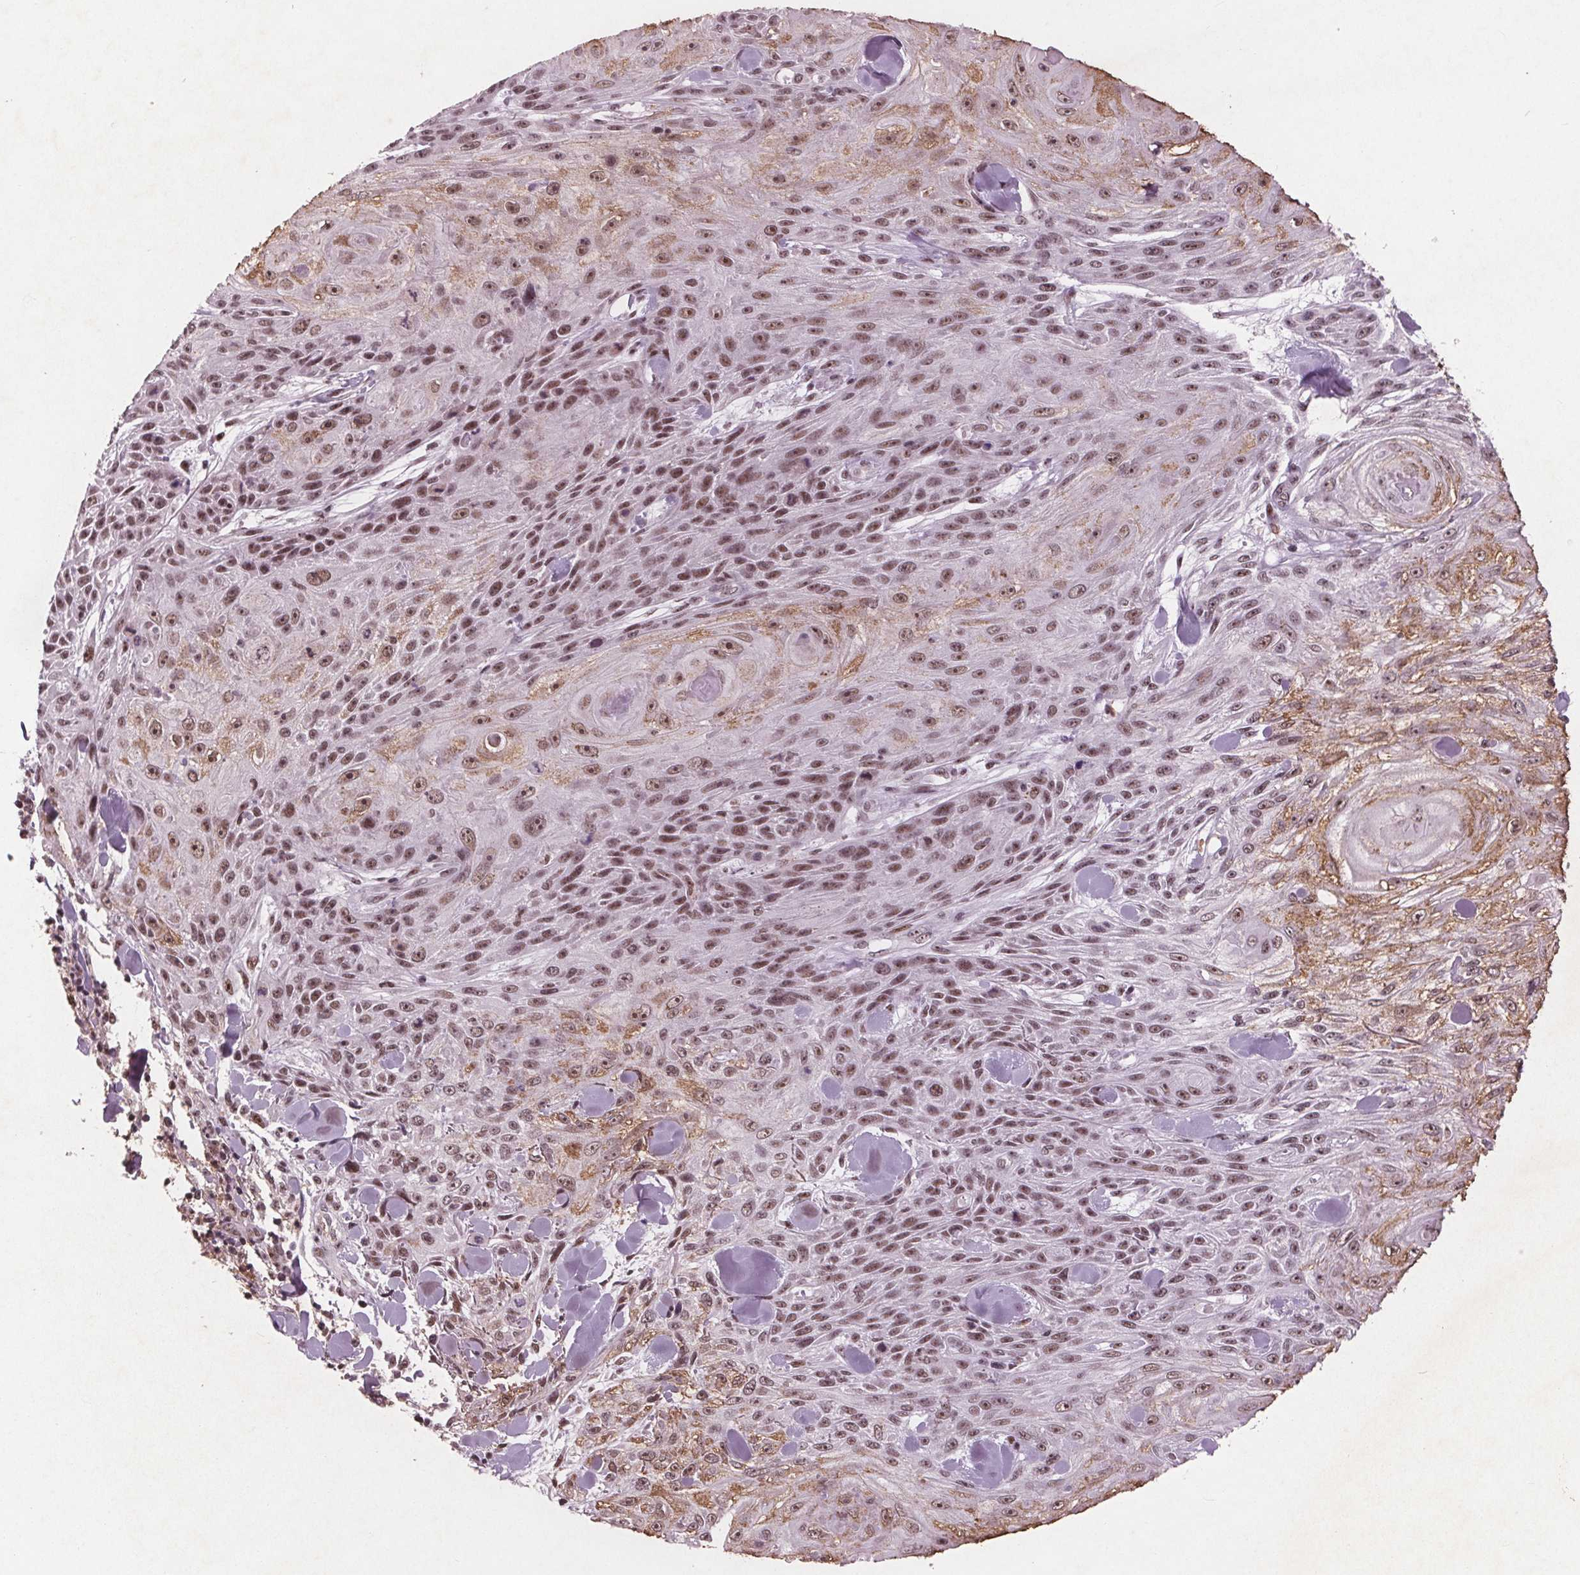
{"staining": {"intensity": "moderate", "quantity": ">75%", "location": "nuclear"}, "tissue": "skin cancer", "cell_type": "Tumor cells", "image_type": "cancer", "snomed": [{"axis": "morphology", "description": "Squamous cell carcinoma, NOS"}, {"axis": "topography", "description": "Skin"}], "caption": "Skin cancer was stained to show a protein in brown. There is medium levels of moderate nuclear staining in about >75% of tumor cells.", "gene": "RPS6KA2", "patient": {"sex": "male", "age": 88}}